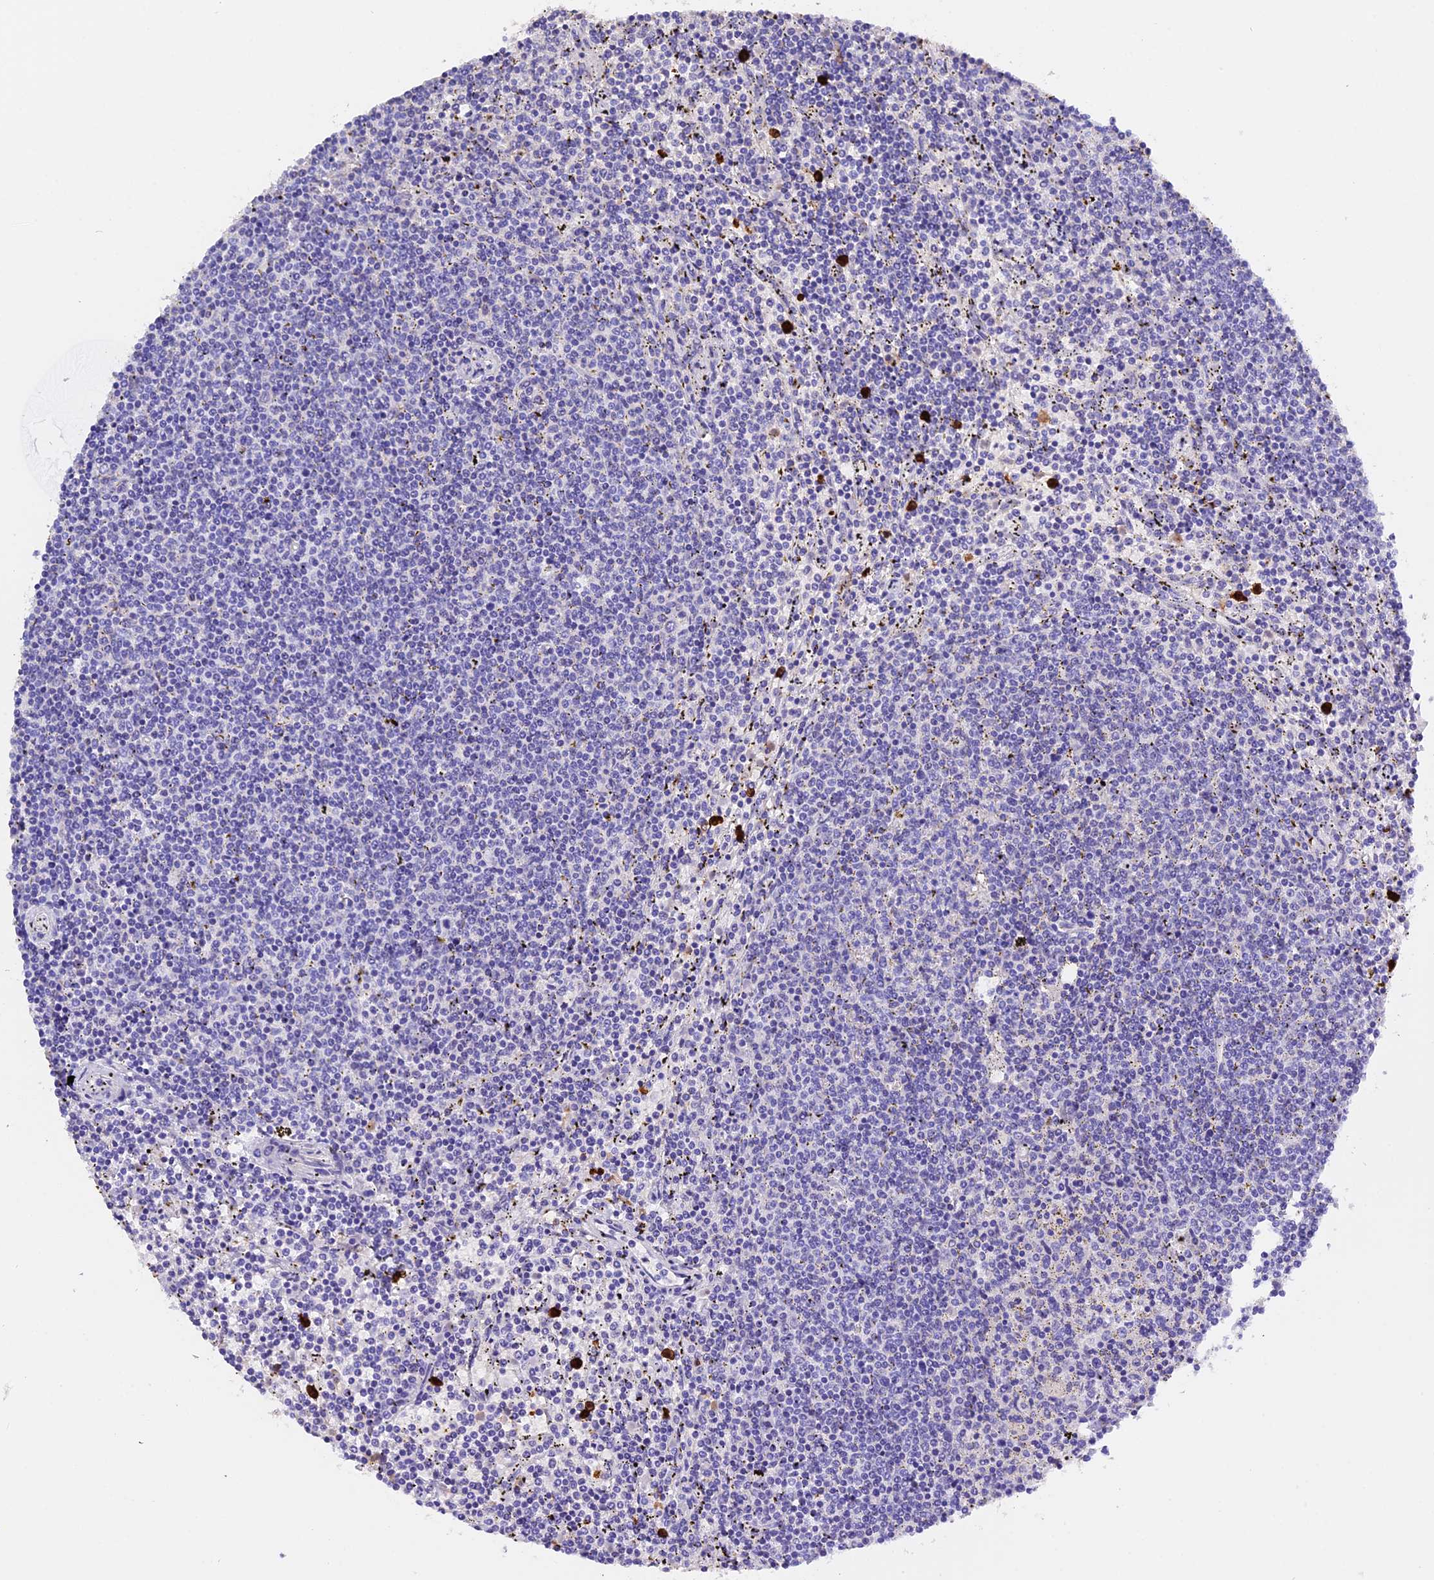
{"staining": {"intensity": "negative", "quantity": "none", "location": "none"}, "tissue": "lymphoma", "cell_type": "Tumor cells", "image_type": "cancer", "snomed": [{"axis": "morphology", "description": "Malignant lymphoma, non-Hodgkin's type, Low grade"}, {"axis": "topography", "description": "Spleen"}], "caption": "Immunohistochemistry of human low-grade malignant lymphoma, non-Hodgkin's type displays no staining in tumor cells.", "gene": "CLC", "patient": {"sex": "female", "age": 50}}